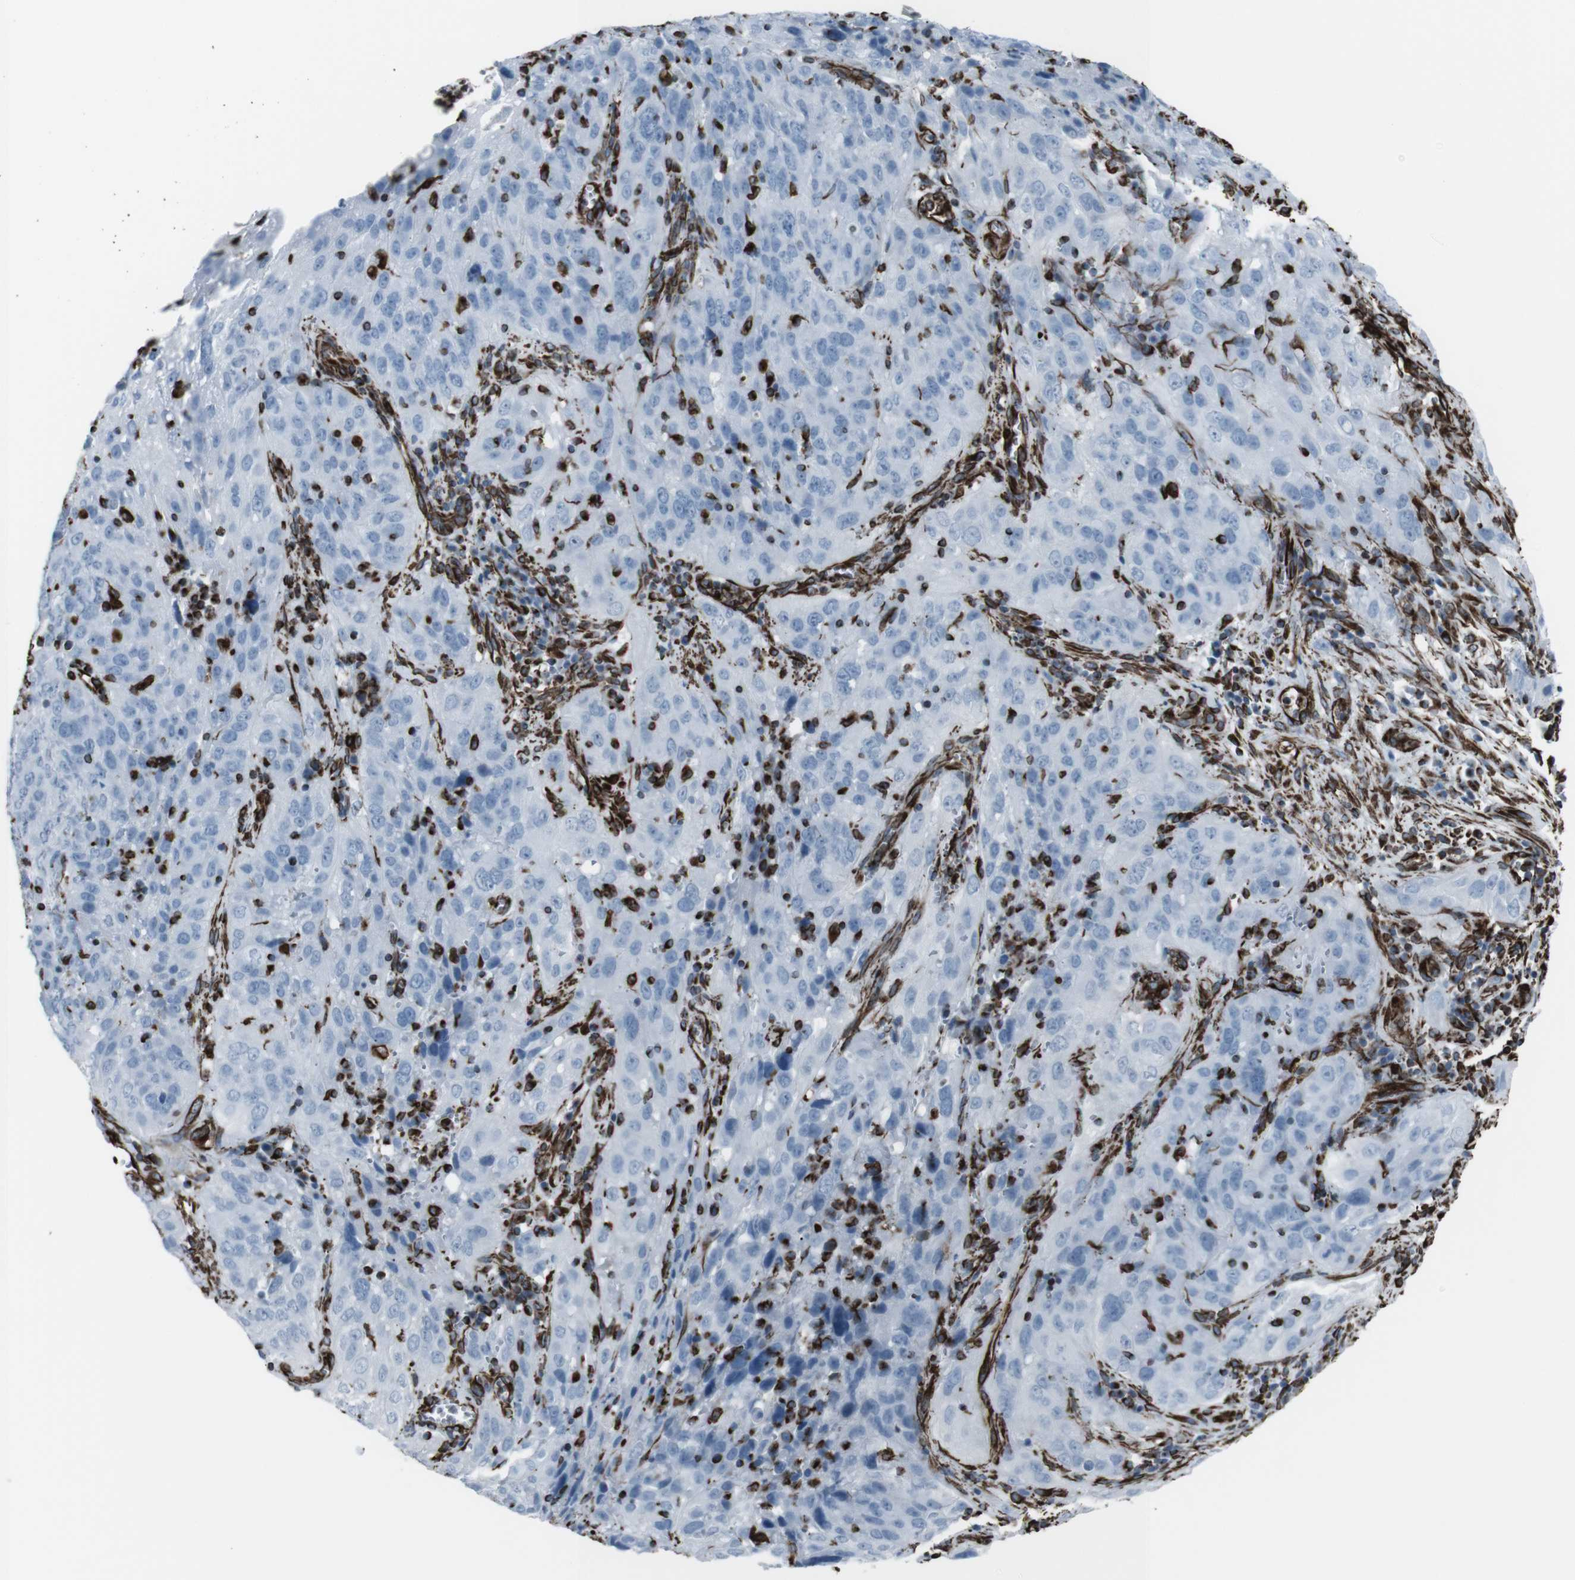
{"staining": {"intensity": "negative", "quantity": "none", "location": "none"}, "tissue": "cervical cancer", "cell_type": "Tumor cells", "image_type": "cancer", "snomed": [{"axis": "morphology", "description": "Squamous cell carcinoma, NOS"}, {"axis": "topography", "description": "Cervix"}], "caption": "The photomicrograph demonstrates no significant staining in tumor cells of cervical squamous cell carcinoma. The staining is performed using DAB brown chromogen with nuclei counter-stained in using hematoxylin.", "gene": "ZDHHC6", "patient": {"sex": "female", "age": 32}}